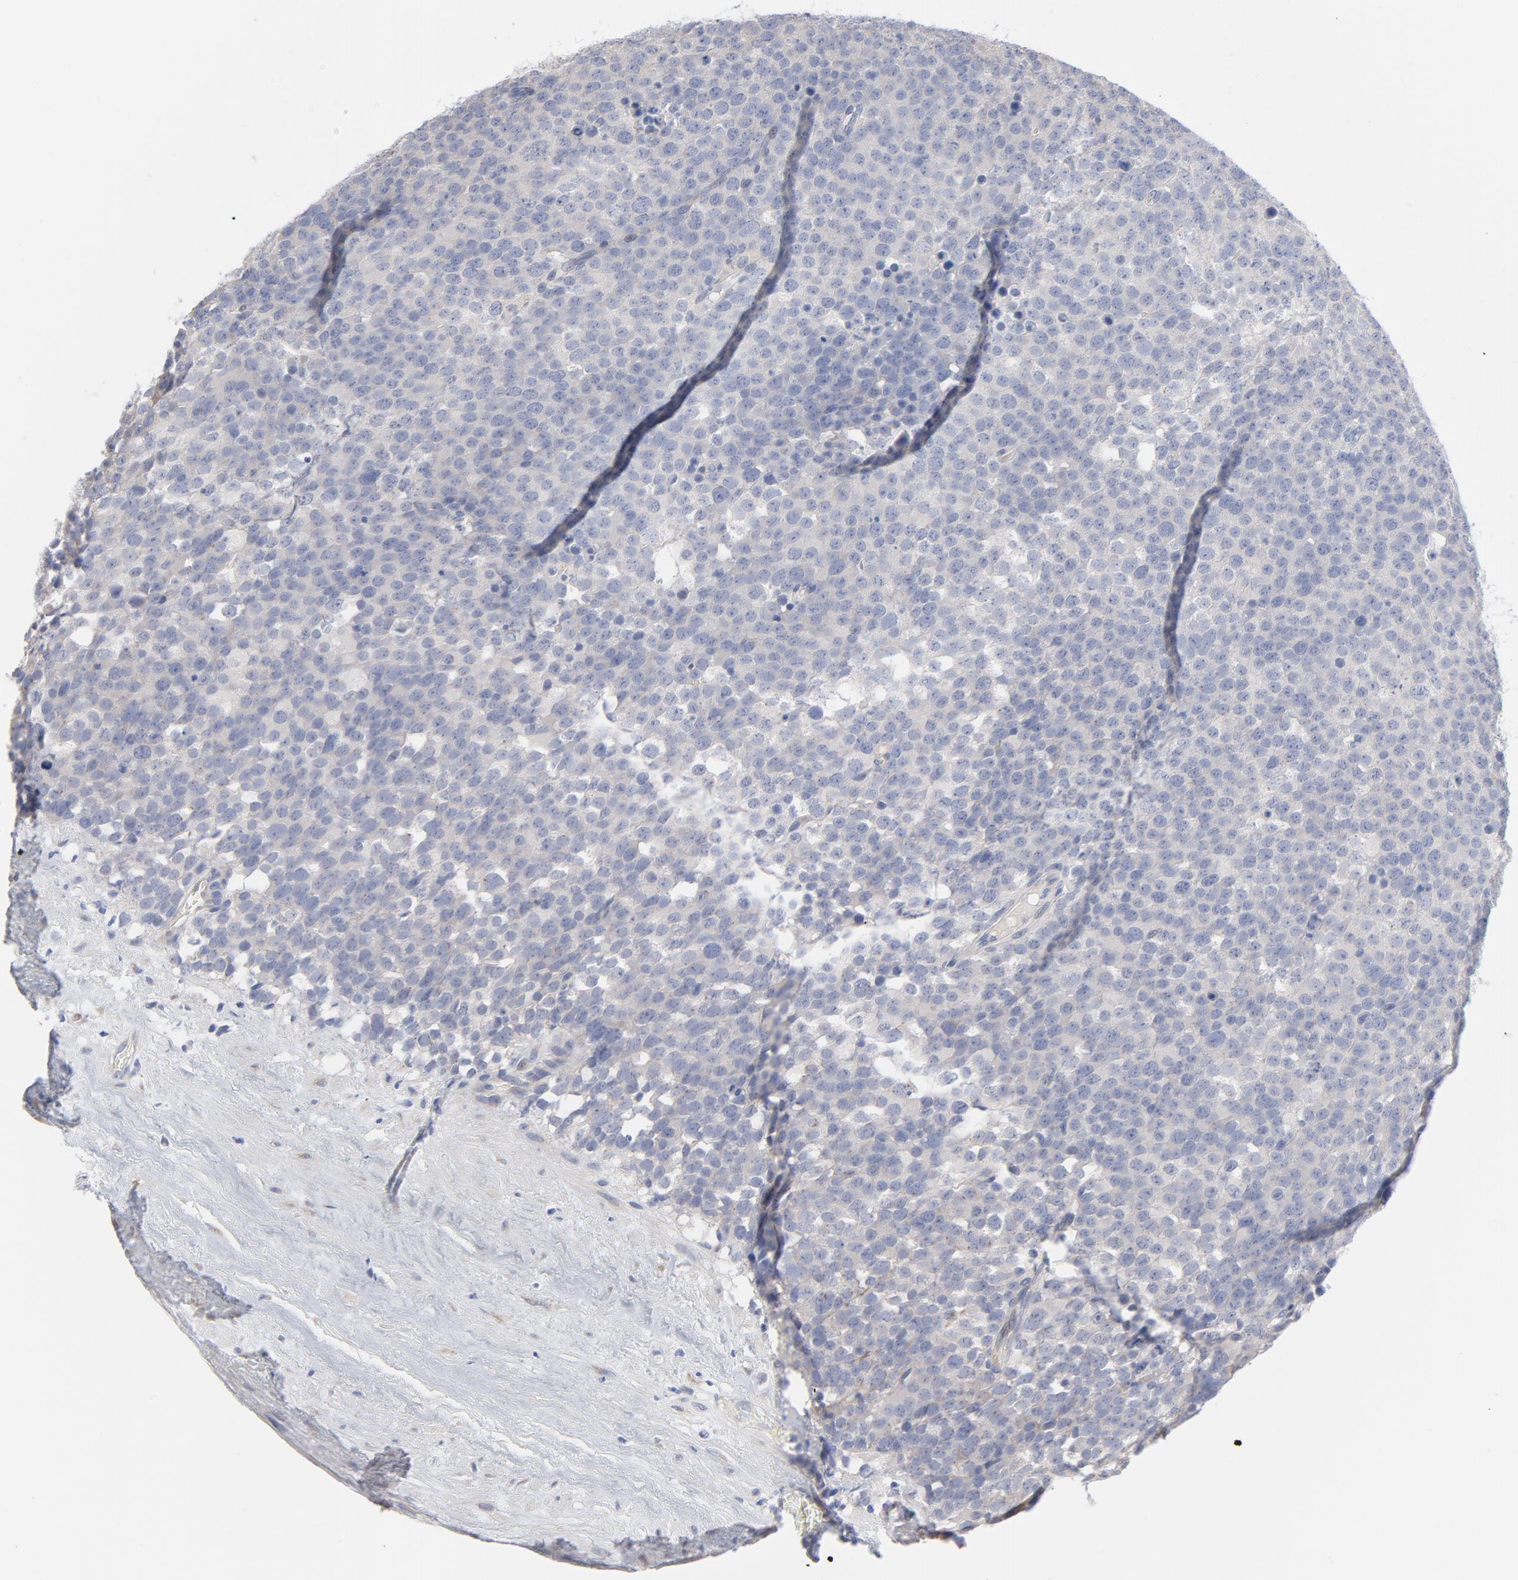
{"staining": {"intensity": "negative", "quantity": "none", "location": "none"}, "tissue": "testis cancer", "cell_type": "Tumor cells", "image_type": "cancer", "snomed": [{"axis": "morphology", "description": "Seminoma, NOS"}, {"axis": "topography", "description": "Testis"}], "caption": "Immunohistochemical staining of seminoma (testis) demonstrates no significant staining in tumor cells.", "gene": "CPE", "patient": {"sex": "male", "age": 71}}